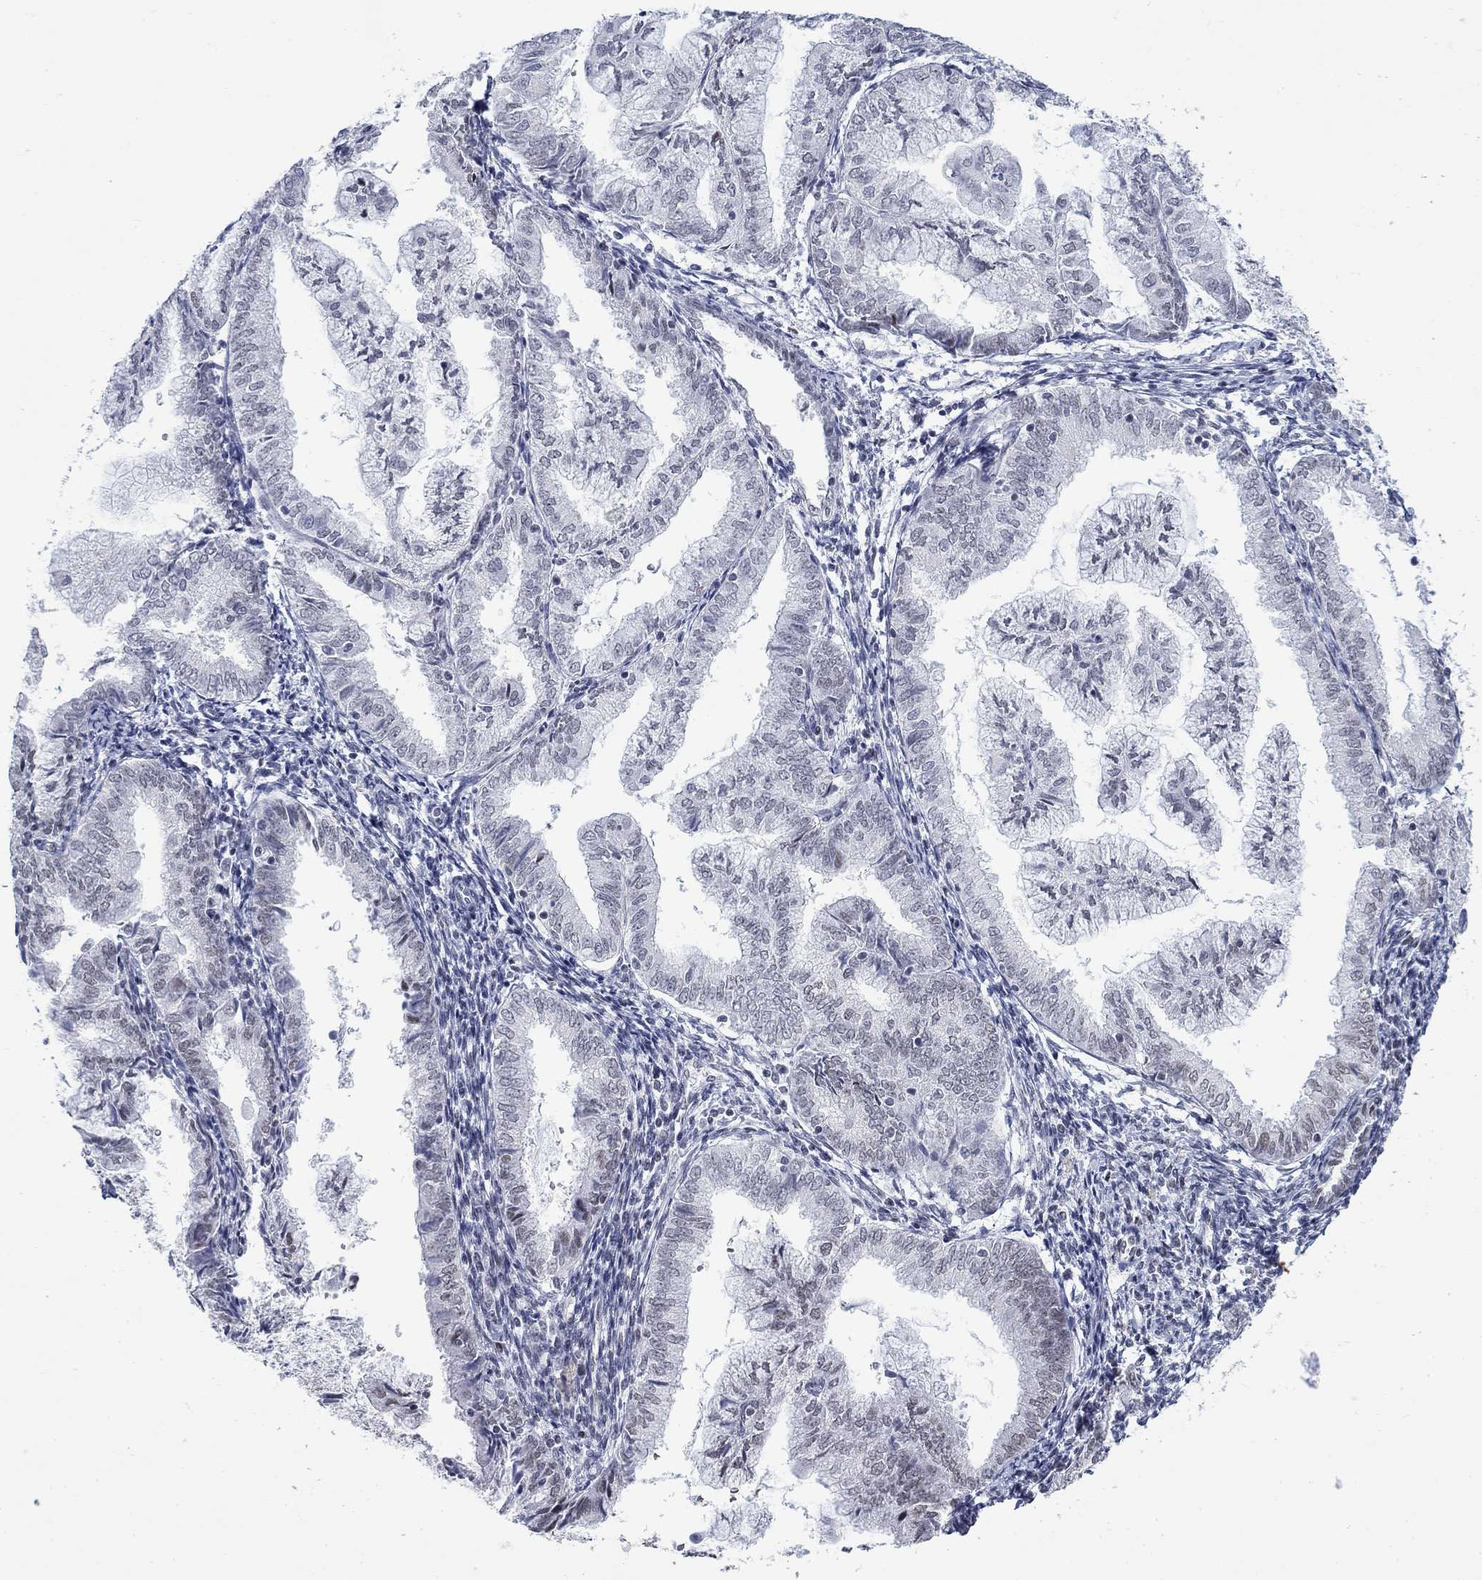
{"staining": {"intensity": "negative", "quantity": "none", "location": "none"}, "tissue": "endometrial cancer", "cell_type": "Tumor cells", "image_type": "cancer", "snomed": [{"axis": "morphology", "description": "Adenocarcinoma, NOS"}, {"axis": "topography", "description": "Endometrium"}], "caption": "This is an immunohistochemistry (IHC) histopathology image of human endometrial cancer. There is no staining in tumor cells.", "gene": "NPAS3", "patient": {"sex": "female", "age": 56}}